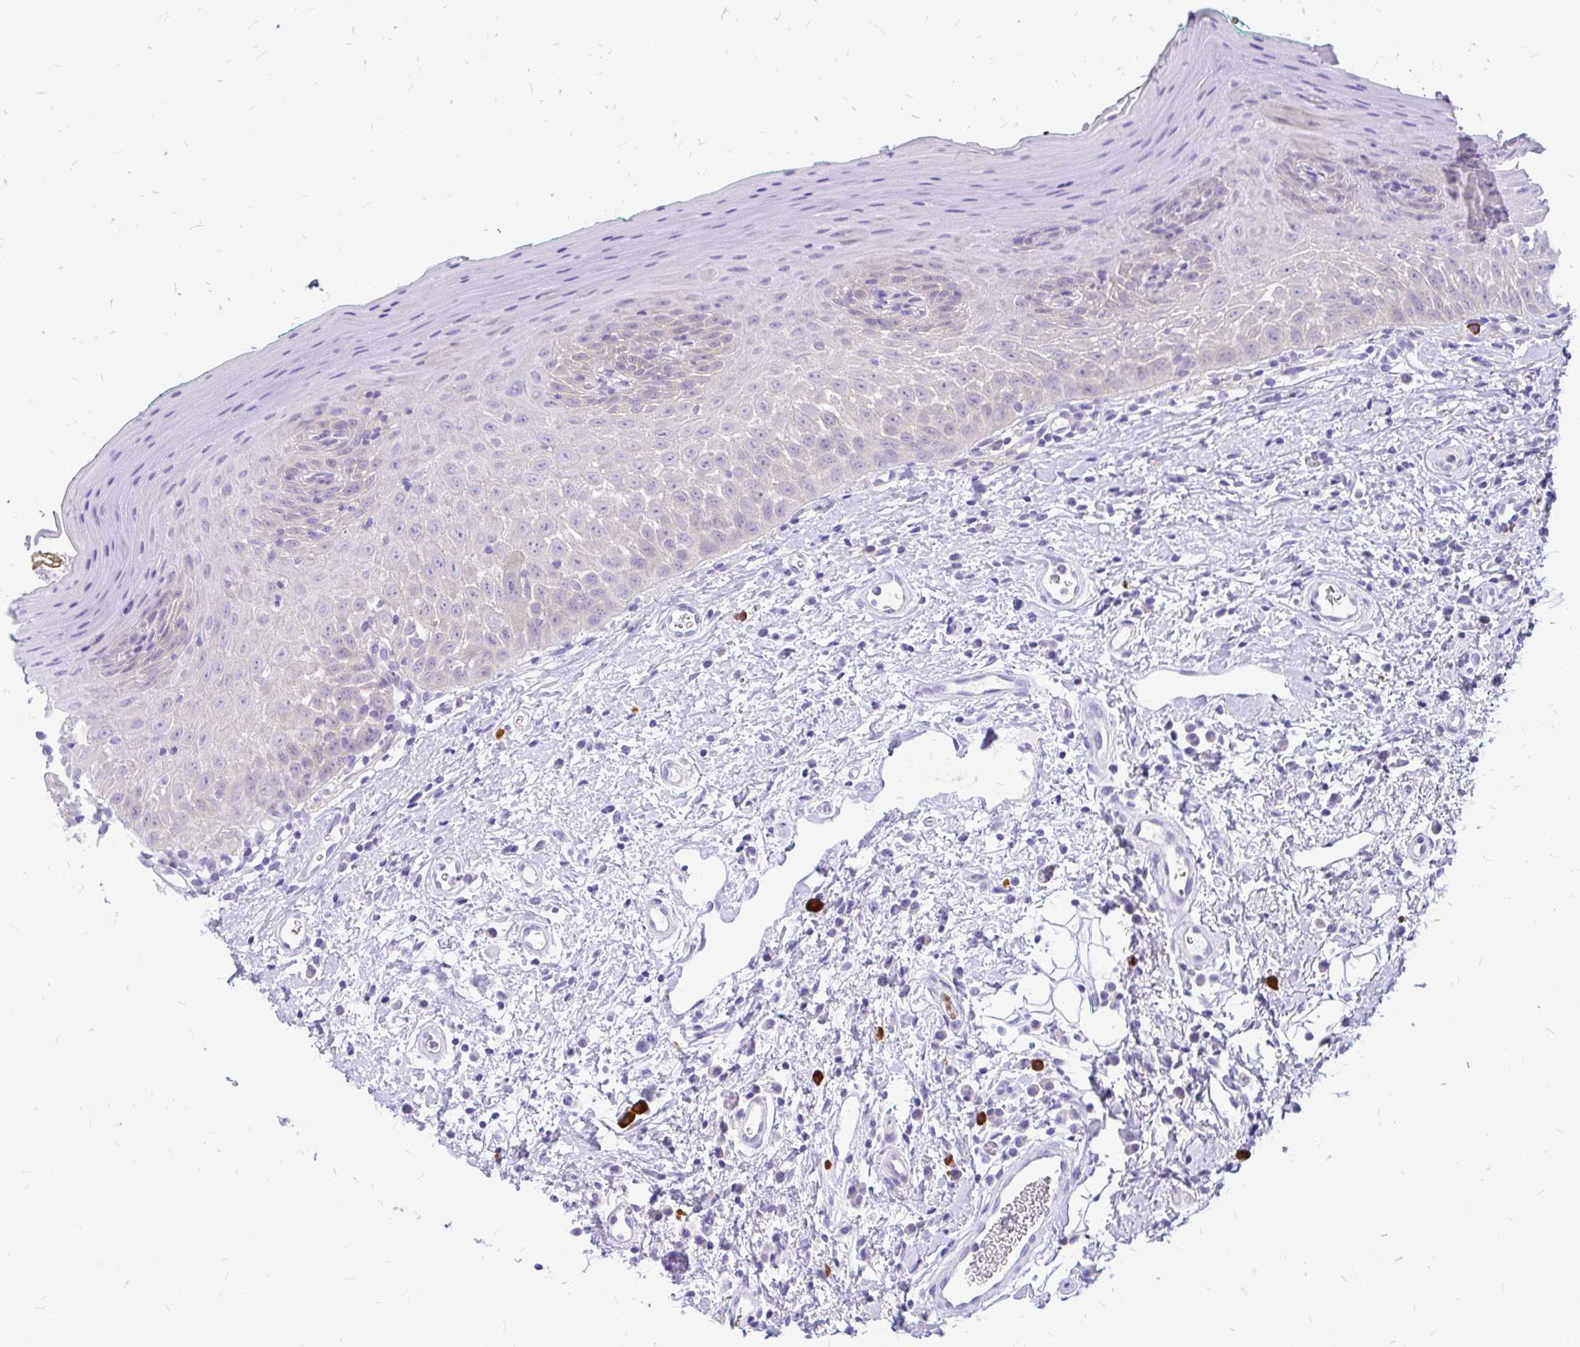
{"staining": {"intensity": "negative", "quantity": "none", "location": "none"}, "tissue": "oral mucosa", "cell_type": "Squamous epithelial cells", "image_type": "normal", "snomed": [{"axis": "morphology", "description": "Normal tissue, NOS"}, {"axis": "topography", "description": "Oral tissue"}, {"axis": "topography", "description": "Tounge, NOS"}], "caption": "DAB immunohistochemical staining of benign human oral mucosa displays no significant expression in squamous epithelial cells. (DAB immunohistochemistry (IHC), high magnification).", "gene": "MAP1LC3A", "patient": {"sex": "male", "age": 83}}